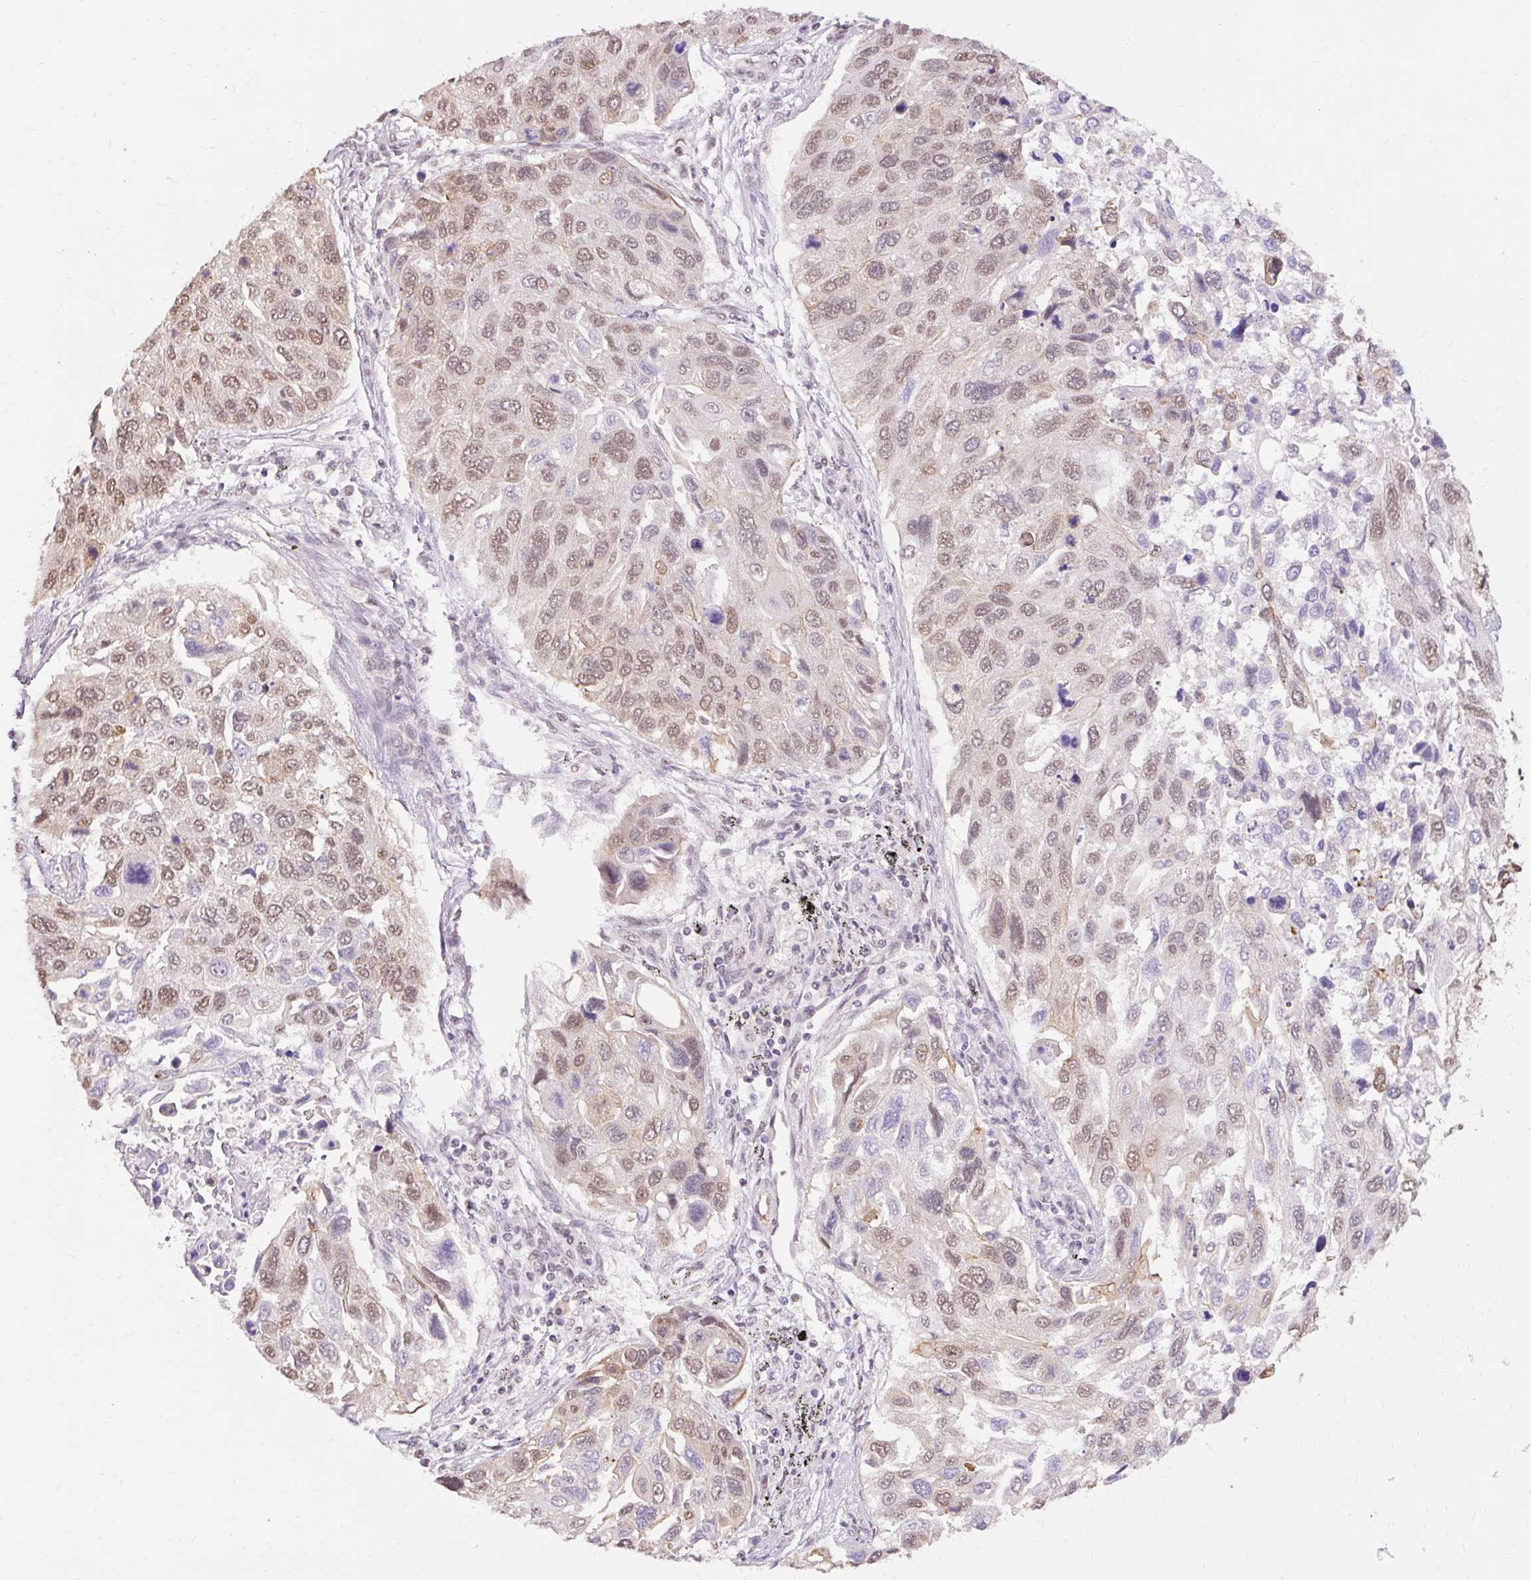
{"staining": {"intensity": "moderate", "quantity": "25%-75%", "location": "cytoplasmic/membranous,nuclear"}, "tissue": "lung cancer", "cell_type": "Tumor cells", "image_type": "cancer", "snomed": [{"axis": "morphology", "description": "Squamous cell carcinoma, NOS"}, {"axis": "topography", "description": "Lung"}], "caption": "Squamous cell carcinoma (lung) stained for a protein (brown) shows moderate cytoplasmic/membranous and nuclear positive staining in about 25%-75% of tumor cells.", "gene": "NPIPB12", "patient": {"sex": "male", "age": 62}}